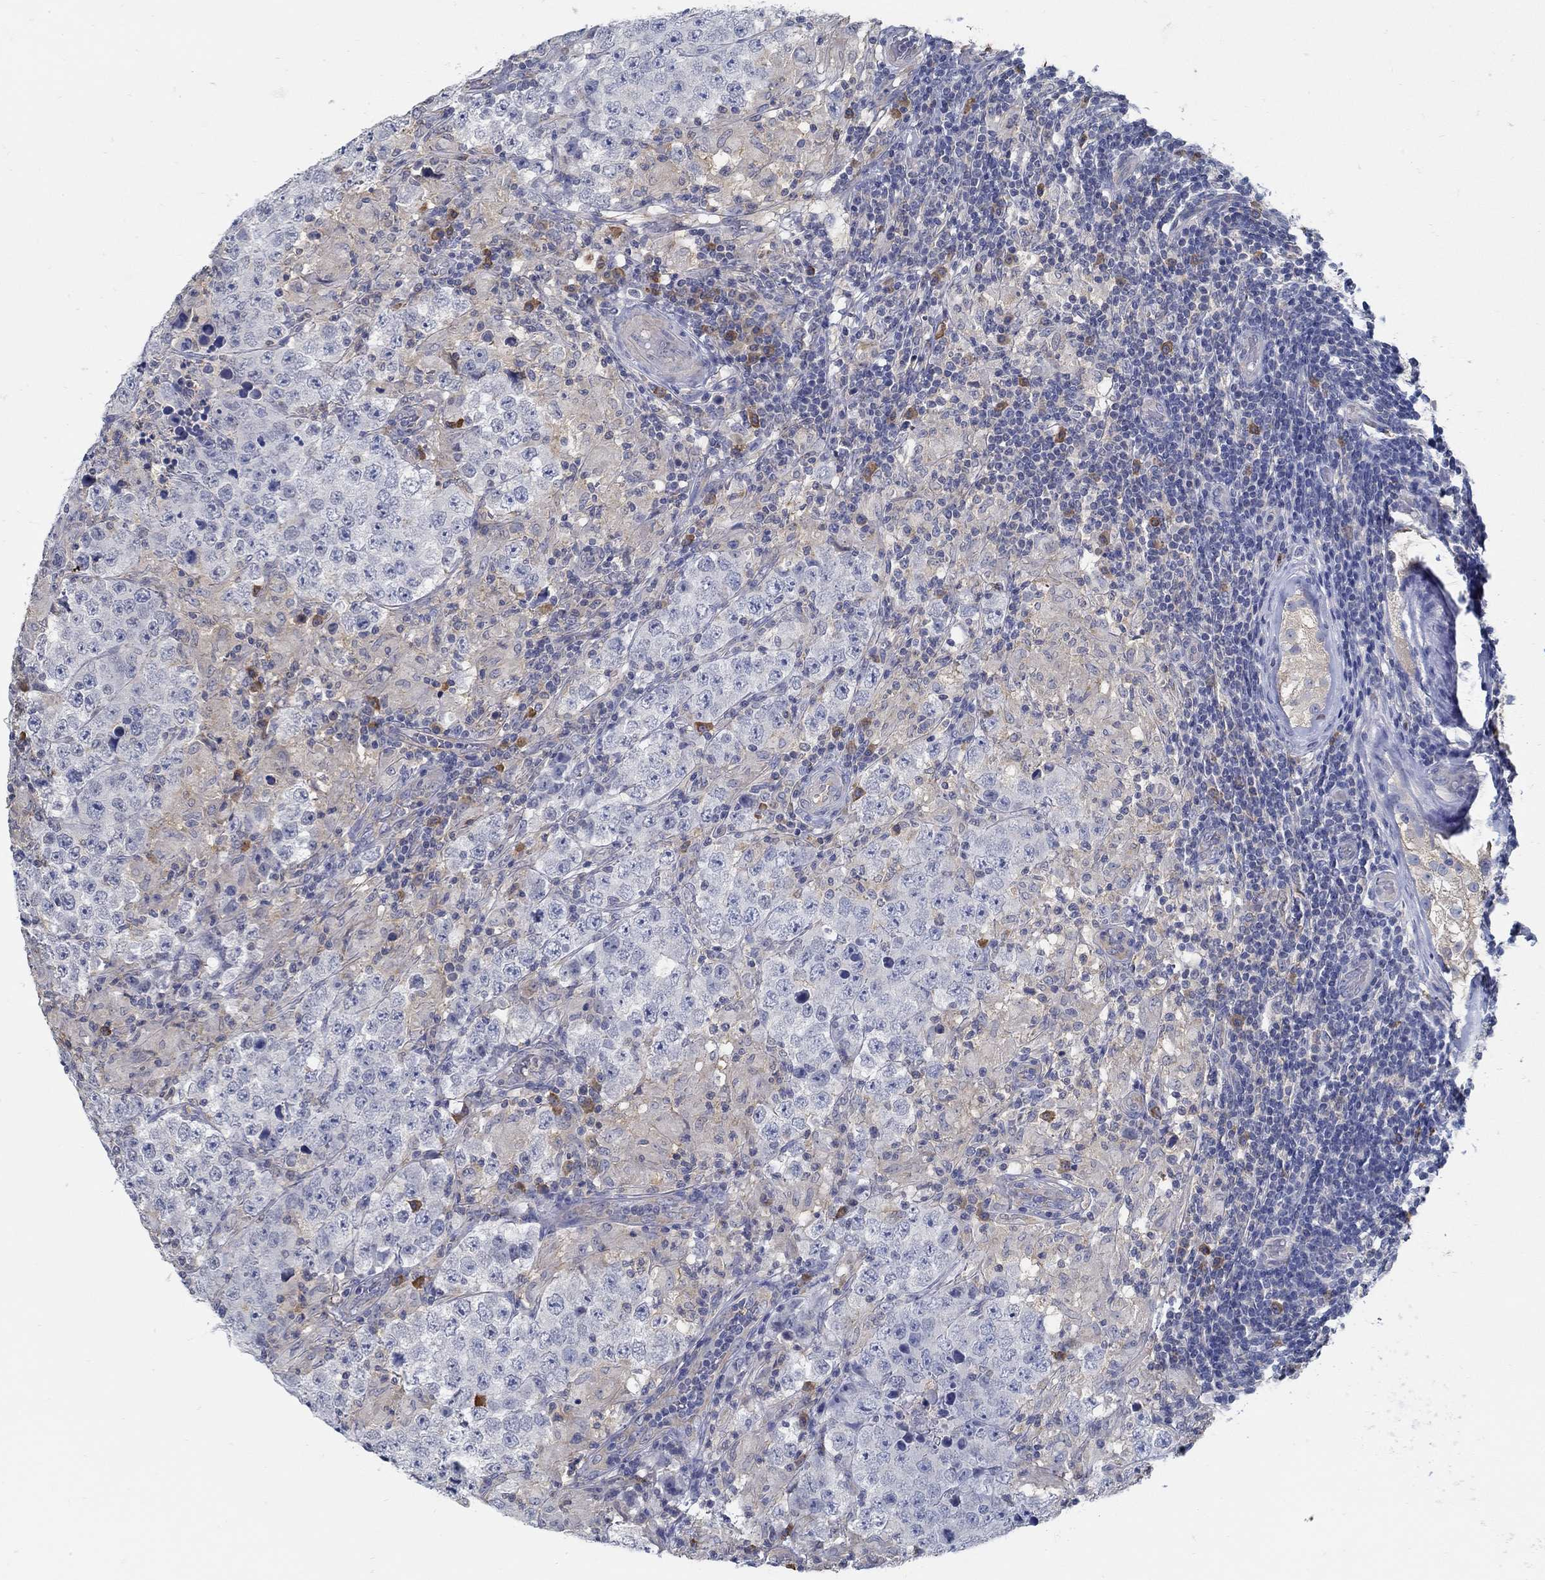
{"staining": {"intensity": "weak", "quantity": "<25%", "location": "cytoplasmic/membranous"}, "tissue": "testis cancer", "cell_type": "Tumor cells", "image_type": "cancer", "snomed": [{"axis": "morphology", "description": "Seminoma, NOS"}, {"axis": "morphology", "description": "Carcinoma, Embryonal, NOS"}, {"axis": "topography", "description": "Testis"}], "caption": "Immunohistochemistry image of human testis cancer stained for a protein (brown), which reveals no positivity in tumor cells.", "gene": "PCDH11X", "patient": {"sex": "male", "age": 41}}